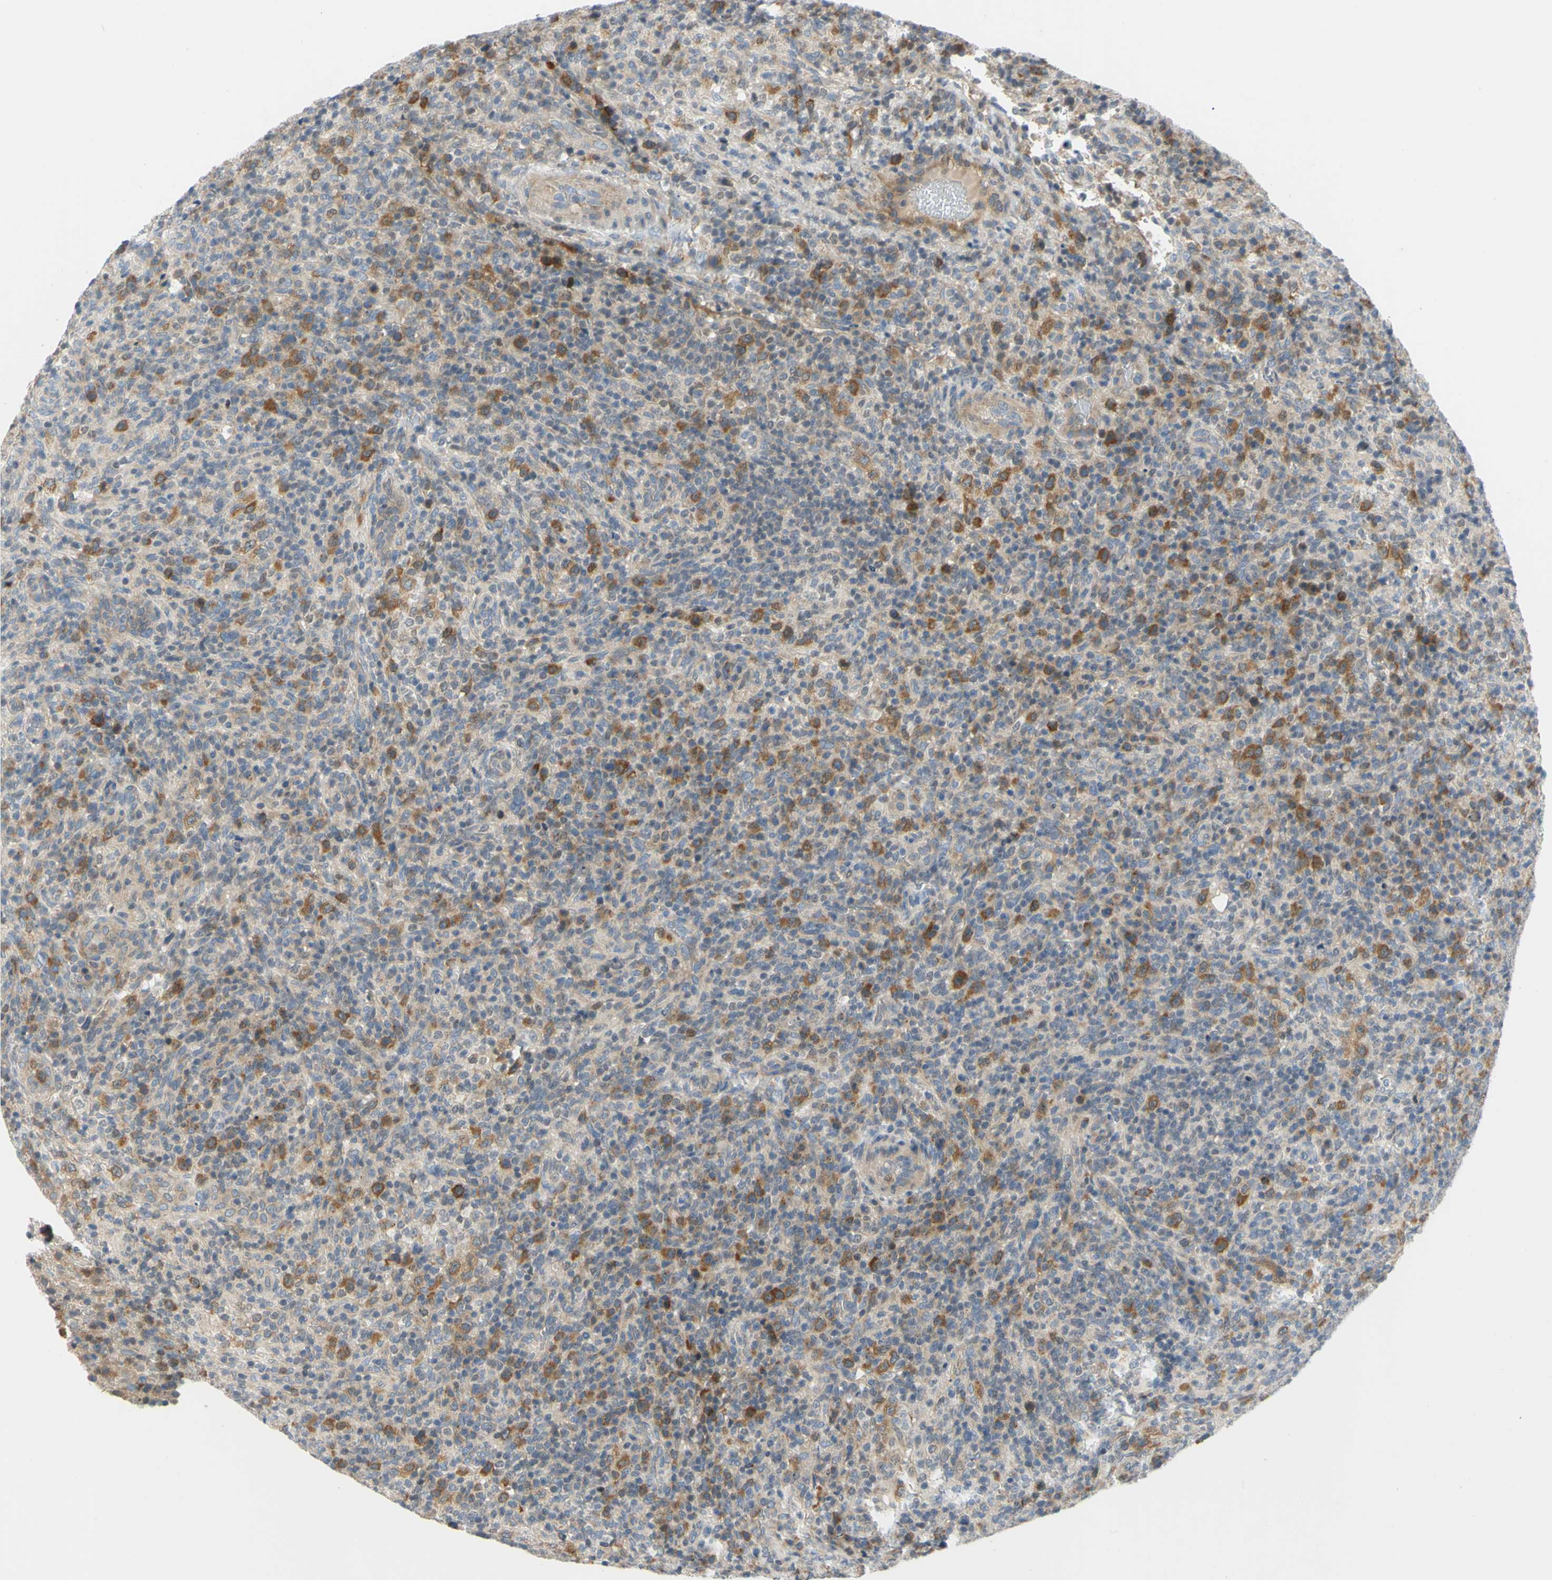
{"staining": {"intensity": "strong", "quantity": "<25%", "location": "cytoplasmic/membranous"}, "tissue": "lymphoma", "cell_type": "Tumor cells", "image_type": "cancer", "snomed": [{"axis": "morphology", "description": "Malignant lymphoma, non-Hodgkin's type, High grade"}, {"axis": "topography", "description": "Lymph node"}], "caption": "The immunohistochemical stain highlights strong cytoplasmic/membranous staining in tumor cells of high-grade malignant lymphoma, non-Hodgkin's type tissue.", "gene": "CCNB2", "patient": {"sex": "female", "age": 76}}